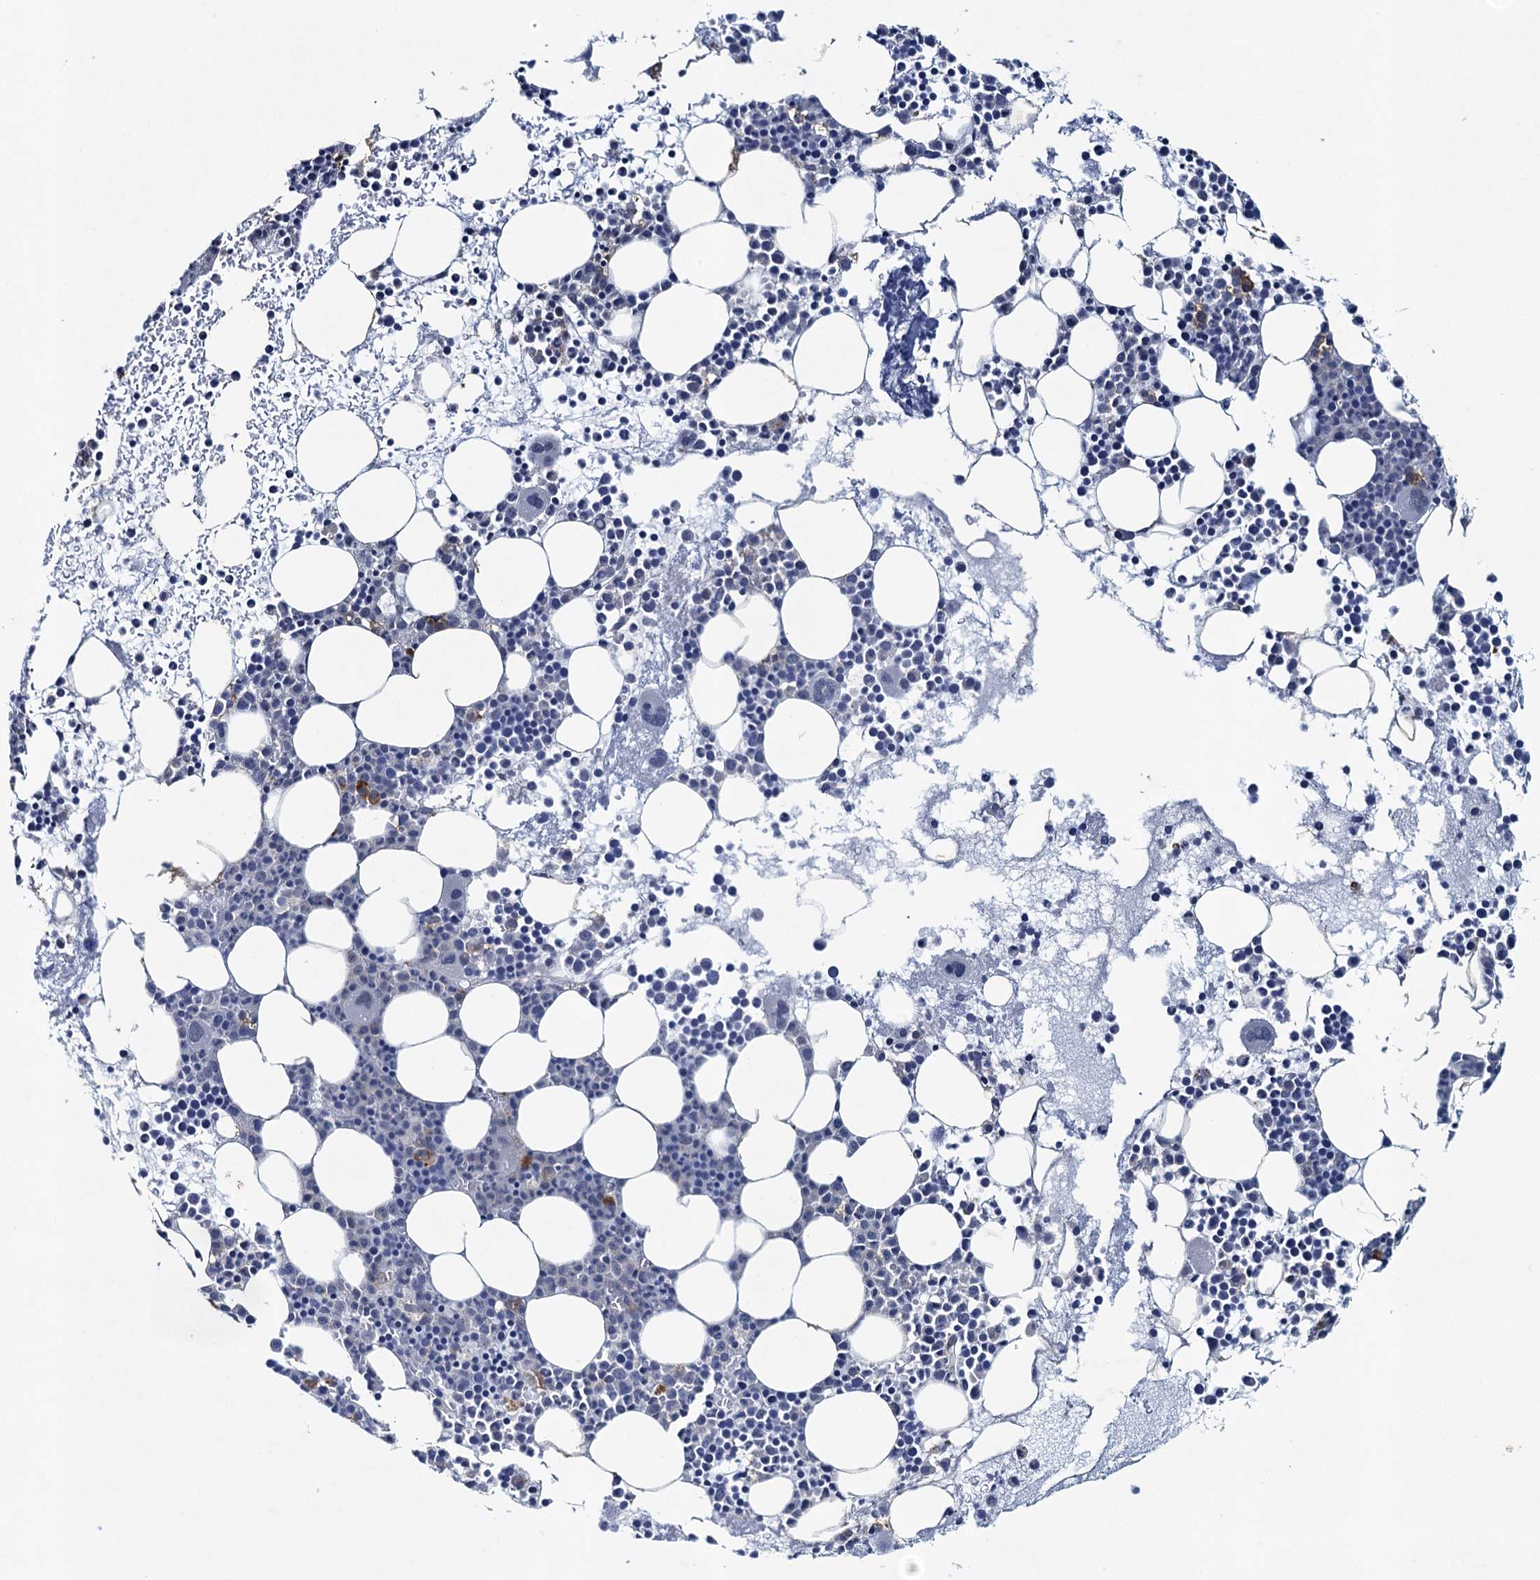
{"staining": {"intensity": "negative", "quantity": "none", "location": "none"}, "tissue": "bone marrow", "cell_type": "Hematopoietic cells", "image_type": "normal", "snomed": [{"axis": "morphology", "description": "Normal tissue, NOS"}, {"axis": "topography", "description": "Bone marrow"}], "caption": "Immunohistochemistry image of unremarkable human bone marrow stained for a protein (brown), which shows no expression in hematopoietic cells. Nuclei are stained in blue.", "gene": "ENSG00000230707", "patient": {"sex": "female", "age": 76}}